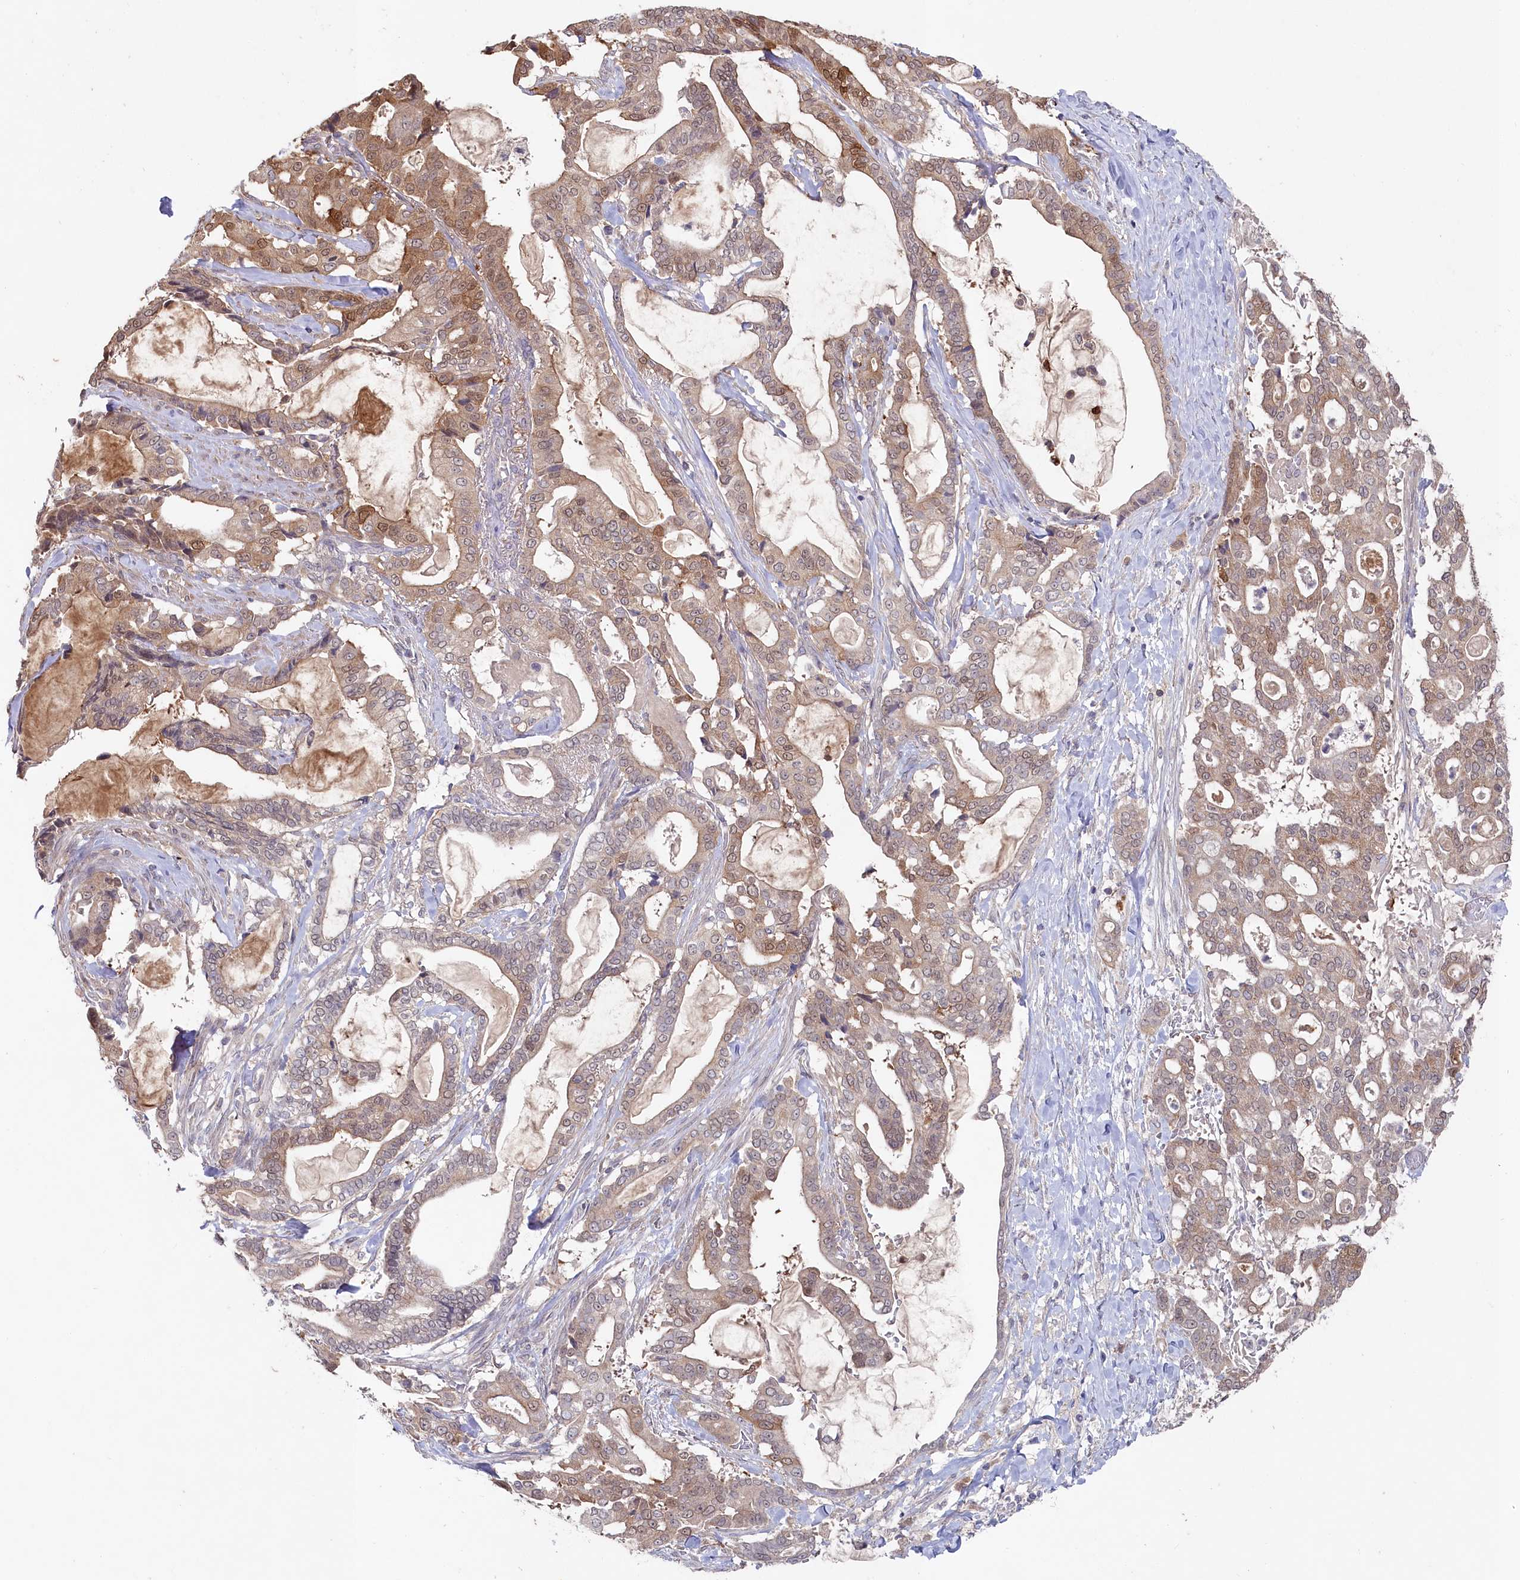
{"staining": {"intensity": "moderate", "quantity": "25%-75%", "location": "cytoplasmic/membranous"}, "tissue": "pancreatic cancer", "cell_type": "Tumor cells", "image_type": "cancer", "snomed": [{"axis": "morphology", "description": "Adenocarcinoma, NOS"}, {"axis": "topography", "description": "Pancreas"}], "caption": "The photomicrograph displays immunohistochemical staining of adenocarcinoma (pancreatic). There is moderate cytoplasmic/membranous positivity is seen in about 25%-75% of tumor cells.", "gene": "AAMDC", "patient": {"sex": "male", "age": 63}}